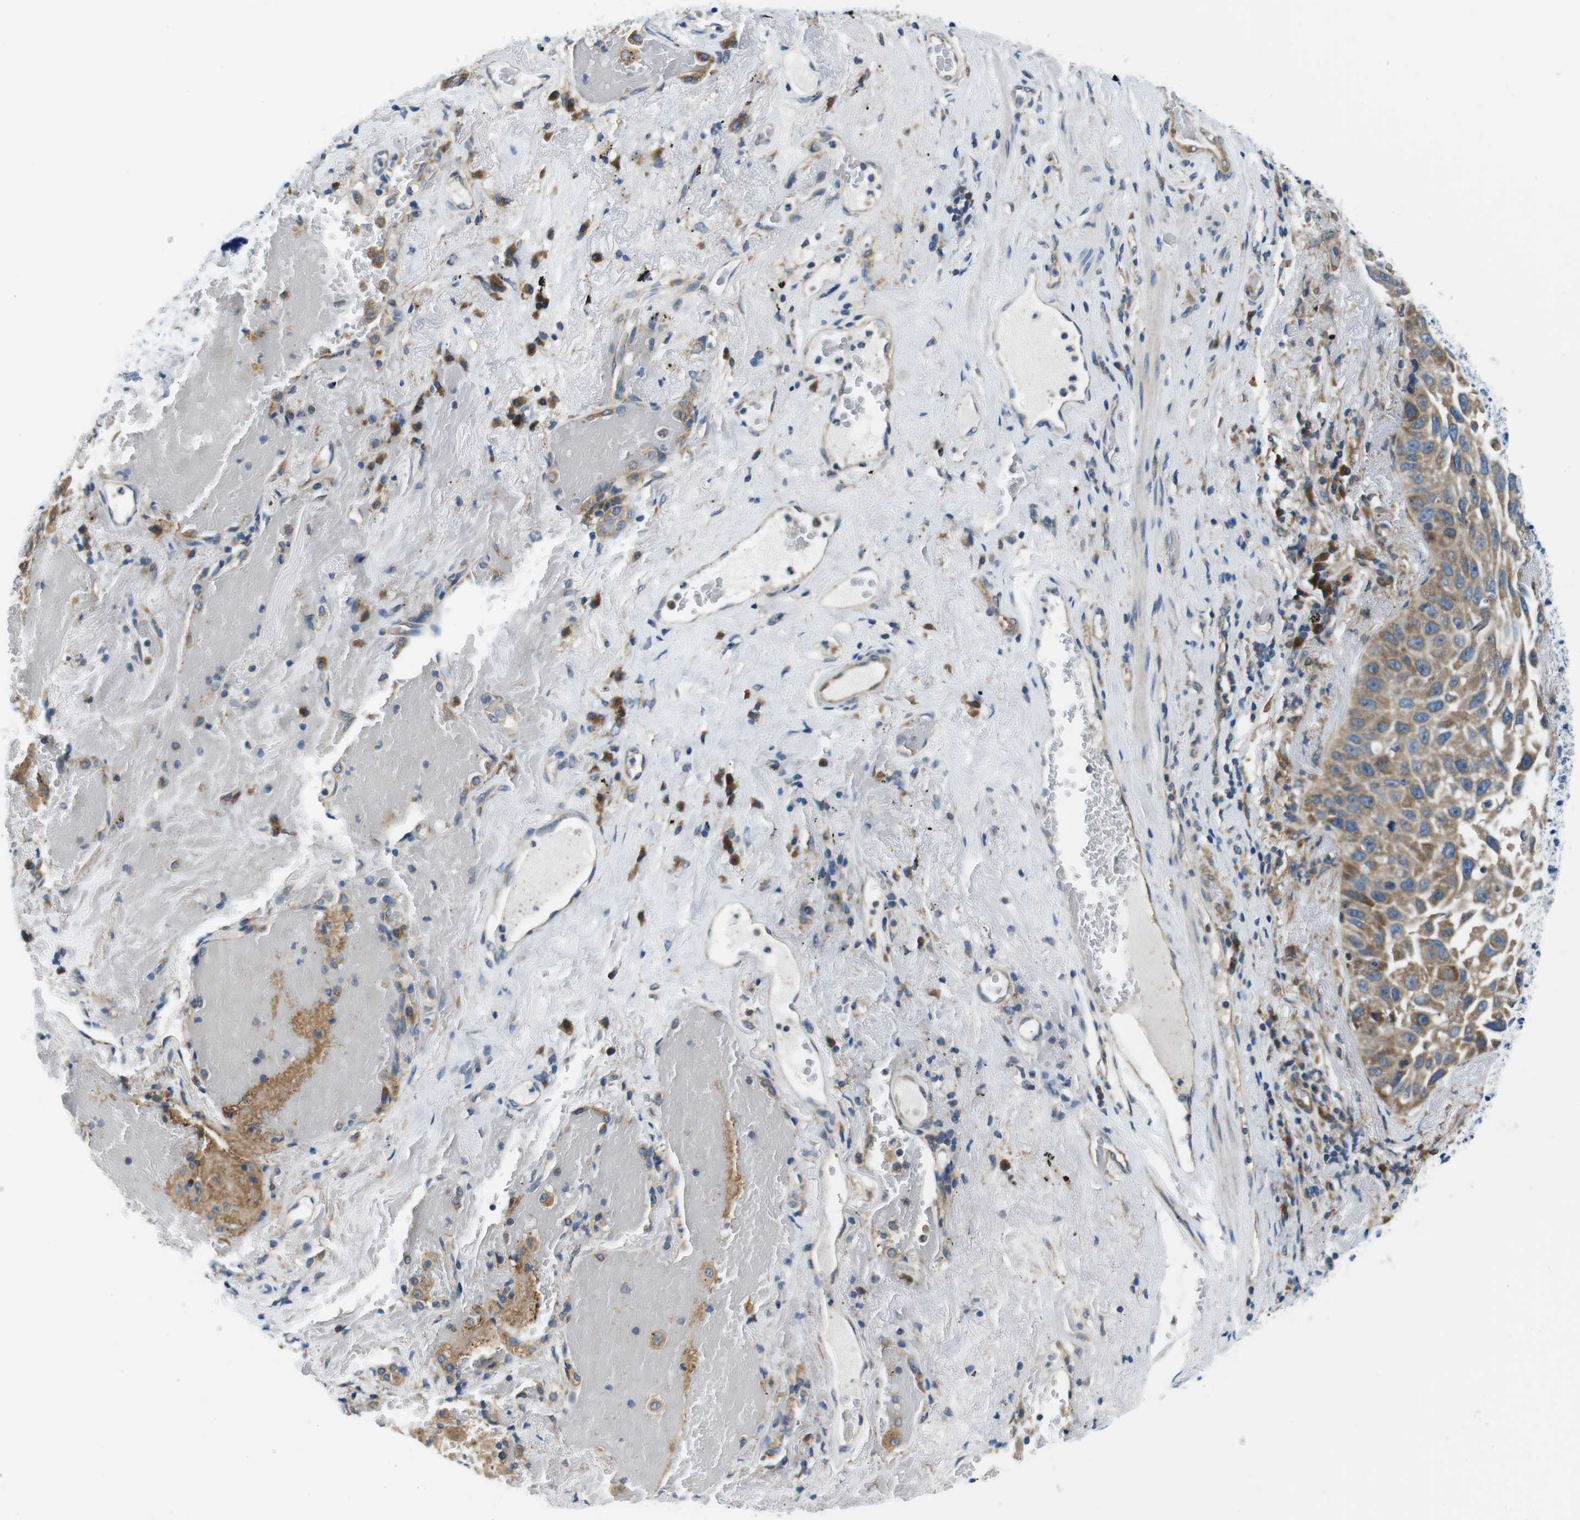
{"staining": {"intensity": "moderate", "quantity": ">75%", "location": "cytoplasmic/membranous"}, "tissue": "lung cancer", "cell_type": "Tumor cells", "image_type": "cancer", "snomed": [{"axis": "morphology", "description": "Squamous cell carcinoma, NOS"}, {"axis": "topography", "description": "Lung"}], "caption": "The image displays a brown stain indicating the presence of a protein in the cytoplasmic/membranous of tumor cells in lung cancer (squamous cell carcinoma).", "gene": "EIF2B5", "patient": {"sex": "male", "age": 57}}